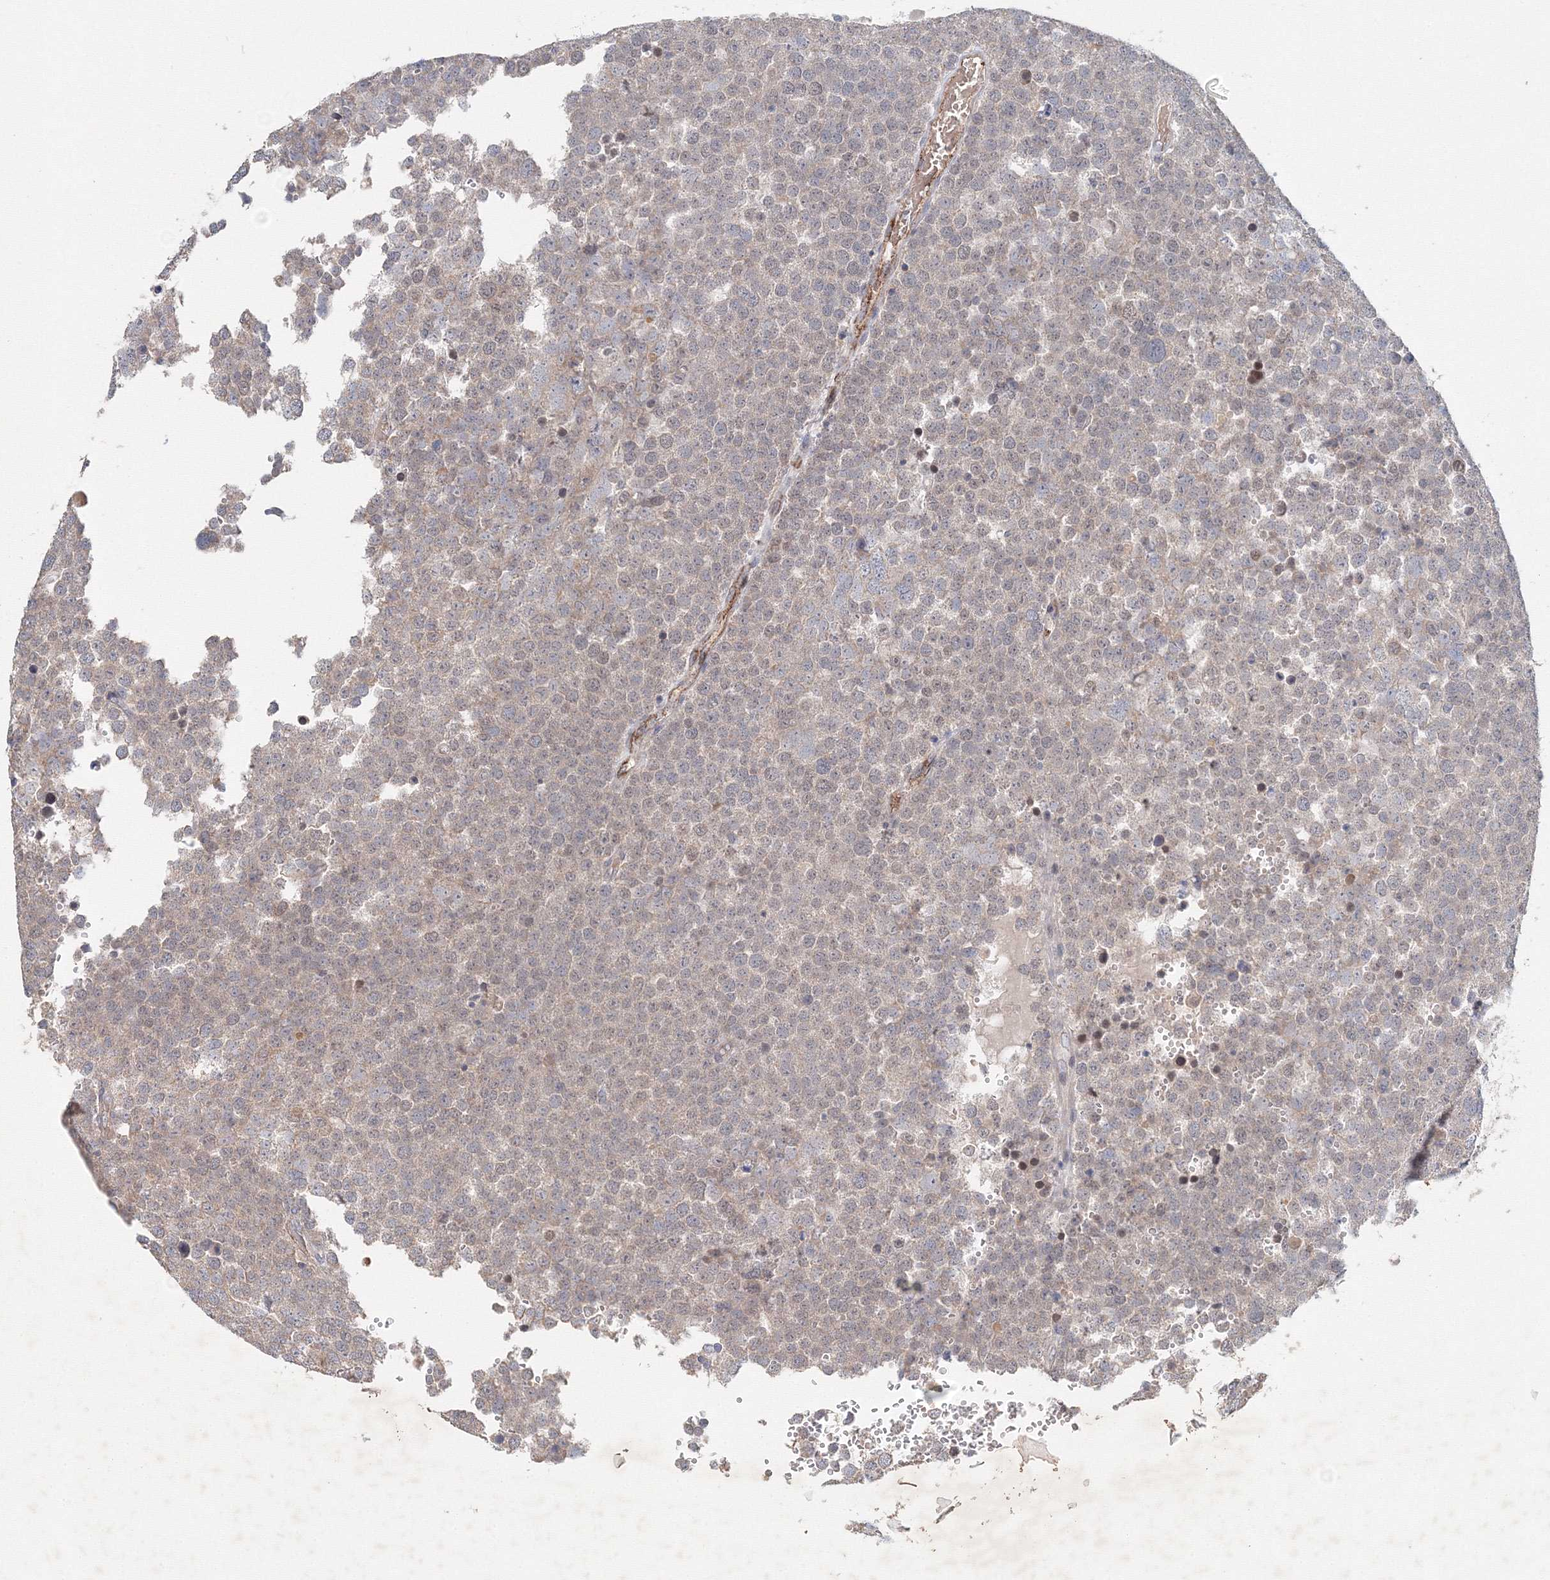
{"staining": {"intensity": "weak", "quantity": "<25%", "location": "cytoplasmic/membranous"}, "tissue": "testis cancer", "cell_type": "Tumor cells", "image_type": "cancer", "snomed": [{"axis": "morphology", "description": "Seminoma, NOS"}, {"axis": "topography", "description": "Testis"}], "caption": "Protein analysis of seminoma (testis) demonstrates no significant staining in tumor cells.", "gene": "WDR49", "patient": {"sex": "male", "age": 71}}